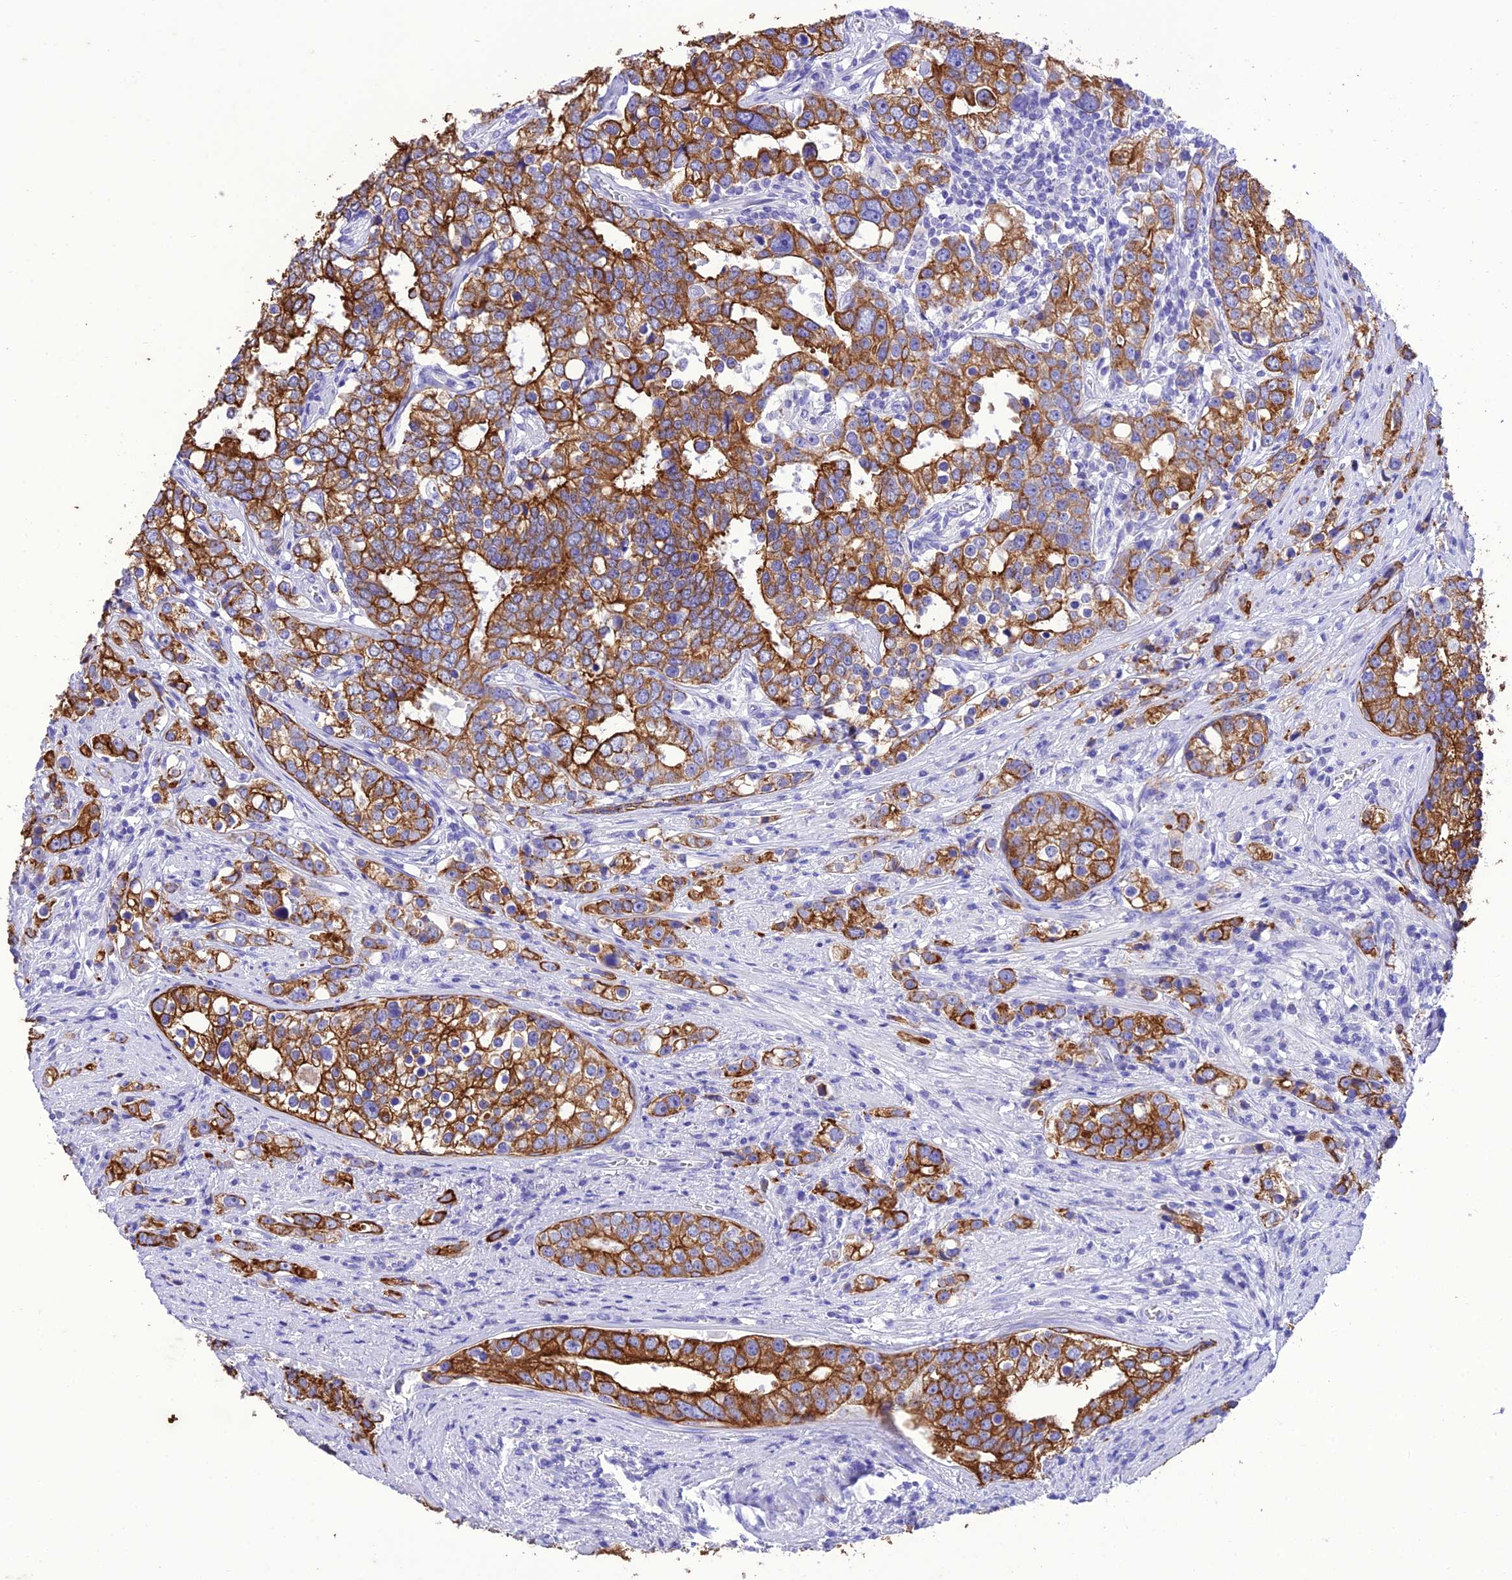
{"staining": {"intensity": "moderate", "quantity": ">75%", "location": "cytoplasmic/membranous"}, "tissue": "prostate cancer", "cell_type": "Tumor cells", "image_type": "cancer", "snomed": [{"axis": "morphology", "description": "Adenocarcinoma, High grade"}, {"axis": "topography", "description": "Prostate"}], "caption": "The immunohistochemical stain highlights moderate cytoplasmic/membranous staining in tumor cells of prostate adenocarcinoma (high-grade) tissue.", "gene": "VPS52", "patient": {"sex": "male", "age": 71}}